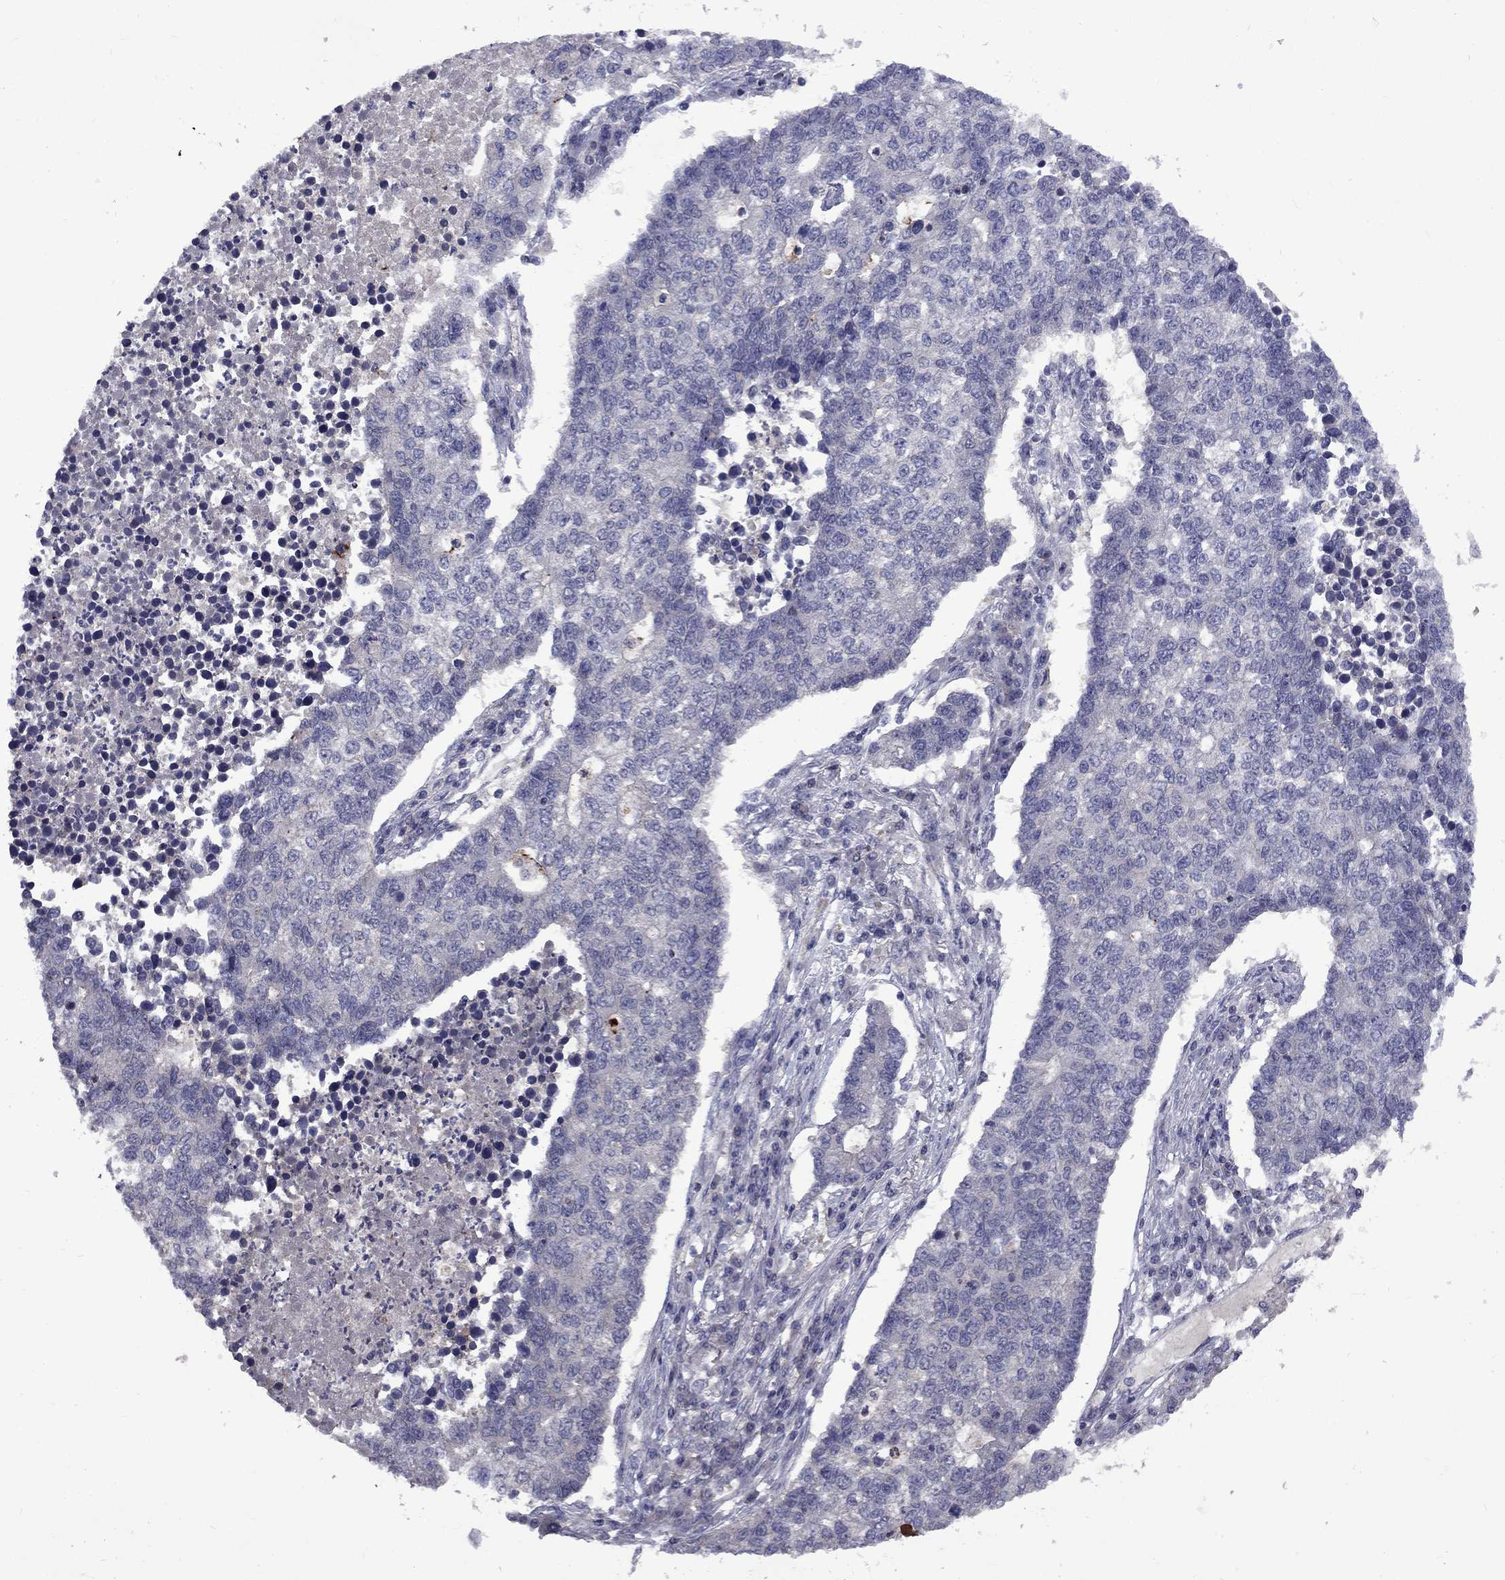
{"staining": {"intensity": "negative", "quantity": "none", "location": "none"}, "tissue": "lung cancer", "cell_type": "Tumor cells", "image_type": "cancer", "snomed": [{"axis": "morphology", "description": "Adenocarcinoma, NOS"}, {"axis": "topography", "description": "Lung"}], "caption": "Tumor cells show no significant protein expression in adenocarcinoma (lung).", "gene": "SNTA1", "patient": {"sex": "male", "age": 57}}